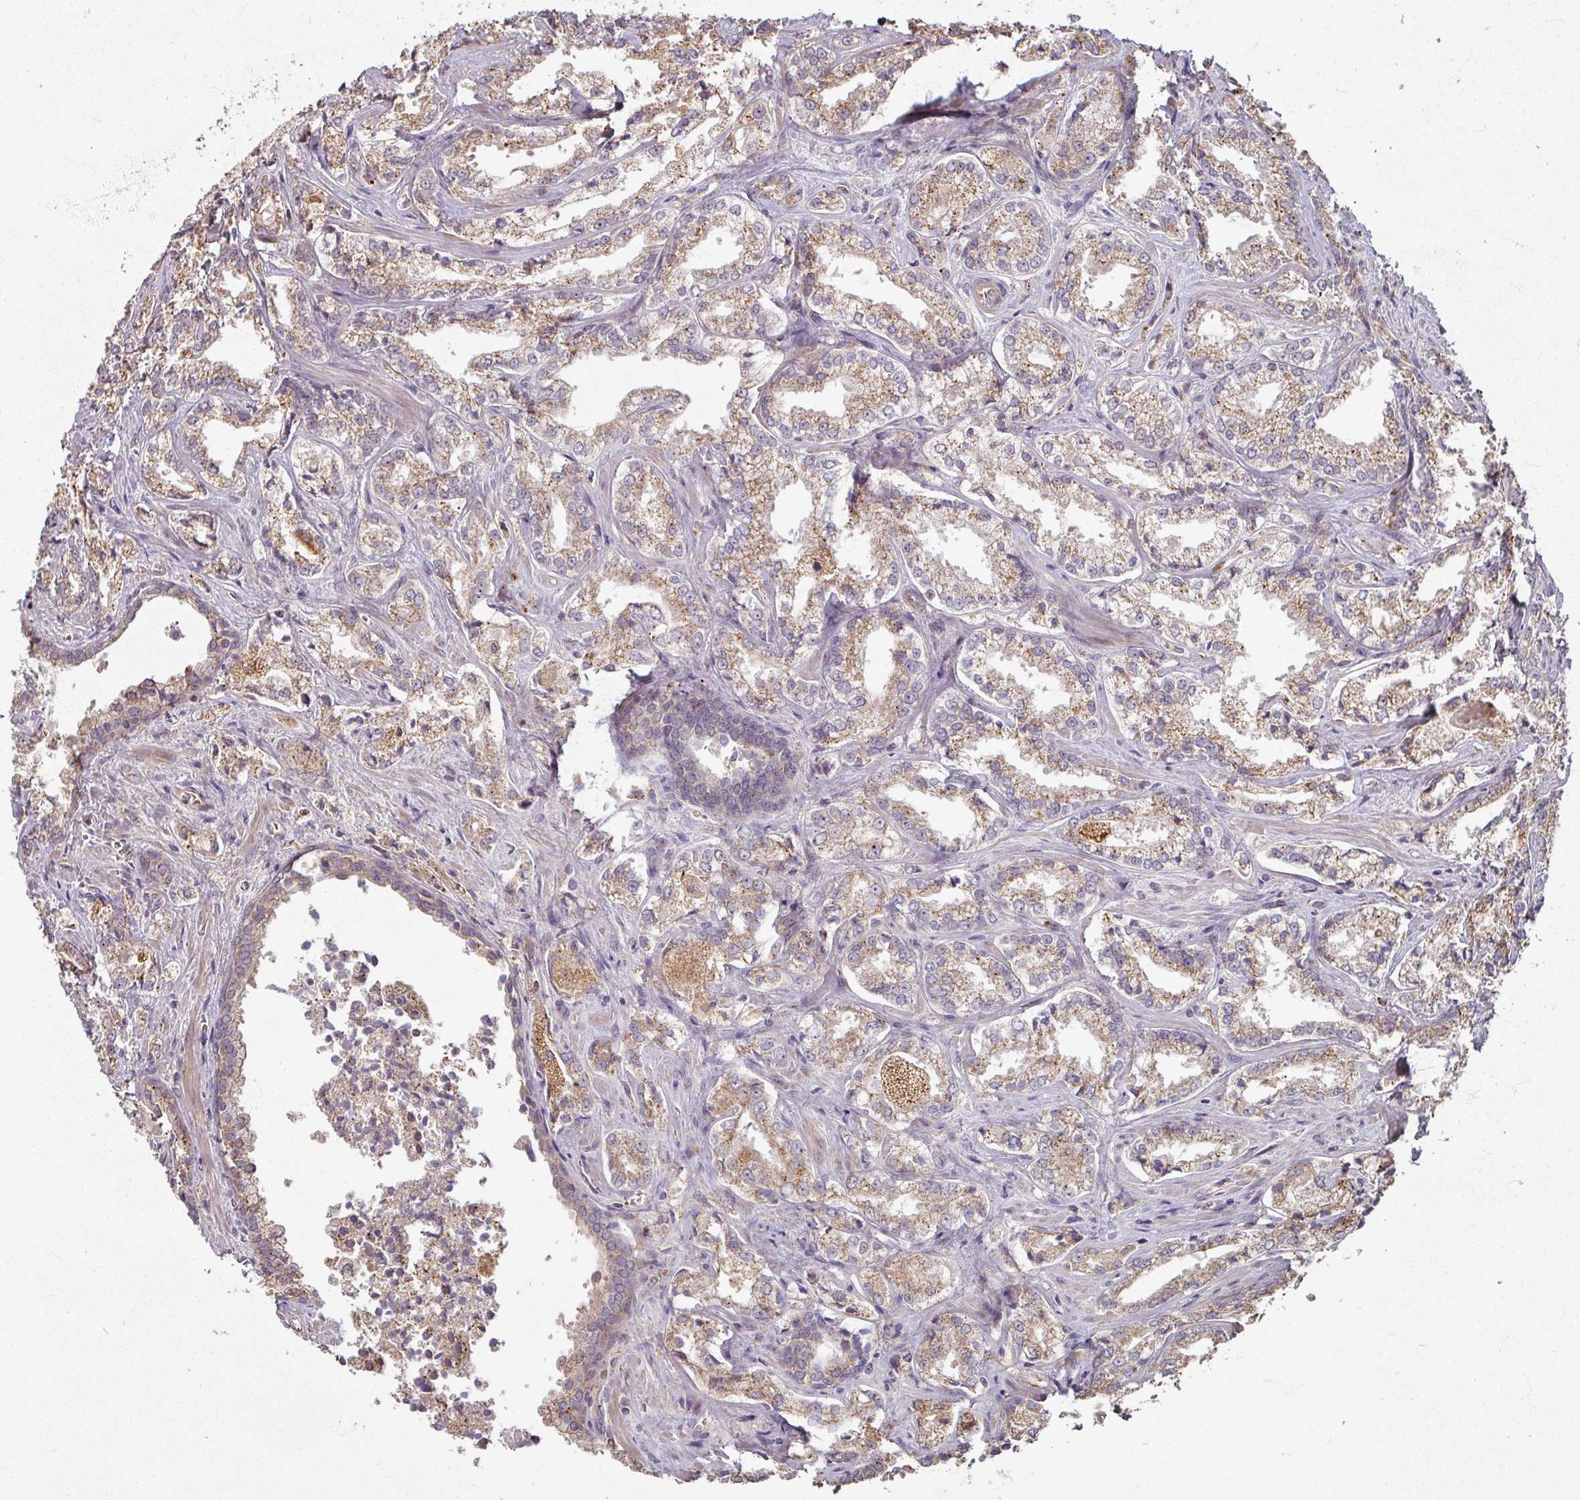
{"staining": {"intensity": "moderate", "quantity": ">75%", "location": "cytoplasmic/membranous"}, "tissue": "prostate cancer", "cell_type": "Tumor cells", "image_type": "cancer", "snomed": [{"axis": "morphology", "description": "Adenocarcinoma, Low grade"}, {"axis": "topography", "description": "Prostate"}], "caption": "This histopathology image demonstrates prostate adenocarcinoma (low-grade) stained with immunohistochemistry (IHC) to label a protein in brown. The cytoplasmic/membranous of tumor cells show moderate positivity for the protein. Nuclei are counter-stained blue.", "gene": "CCDC68", "patient": {"sex": "male", "age": 47}}